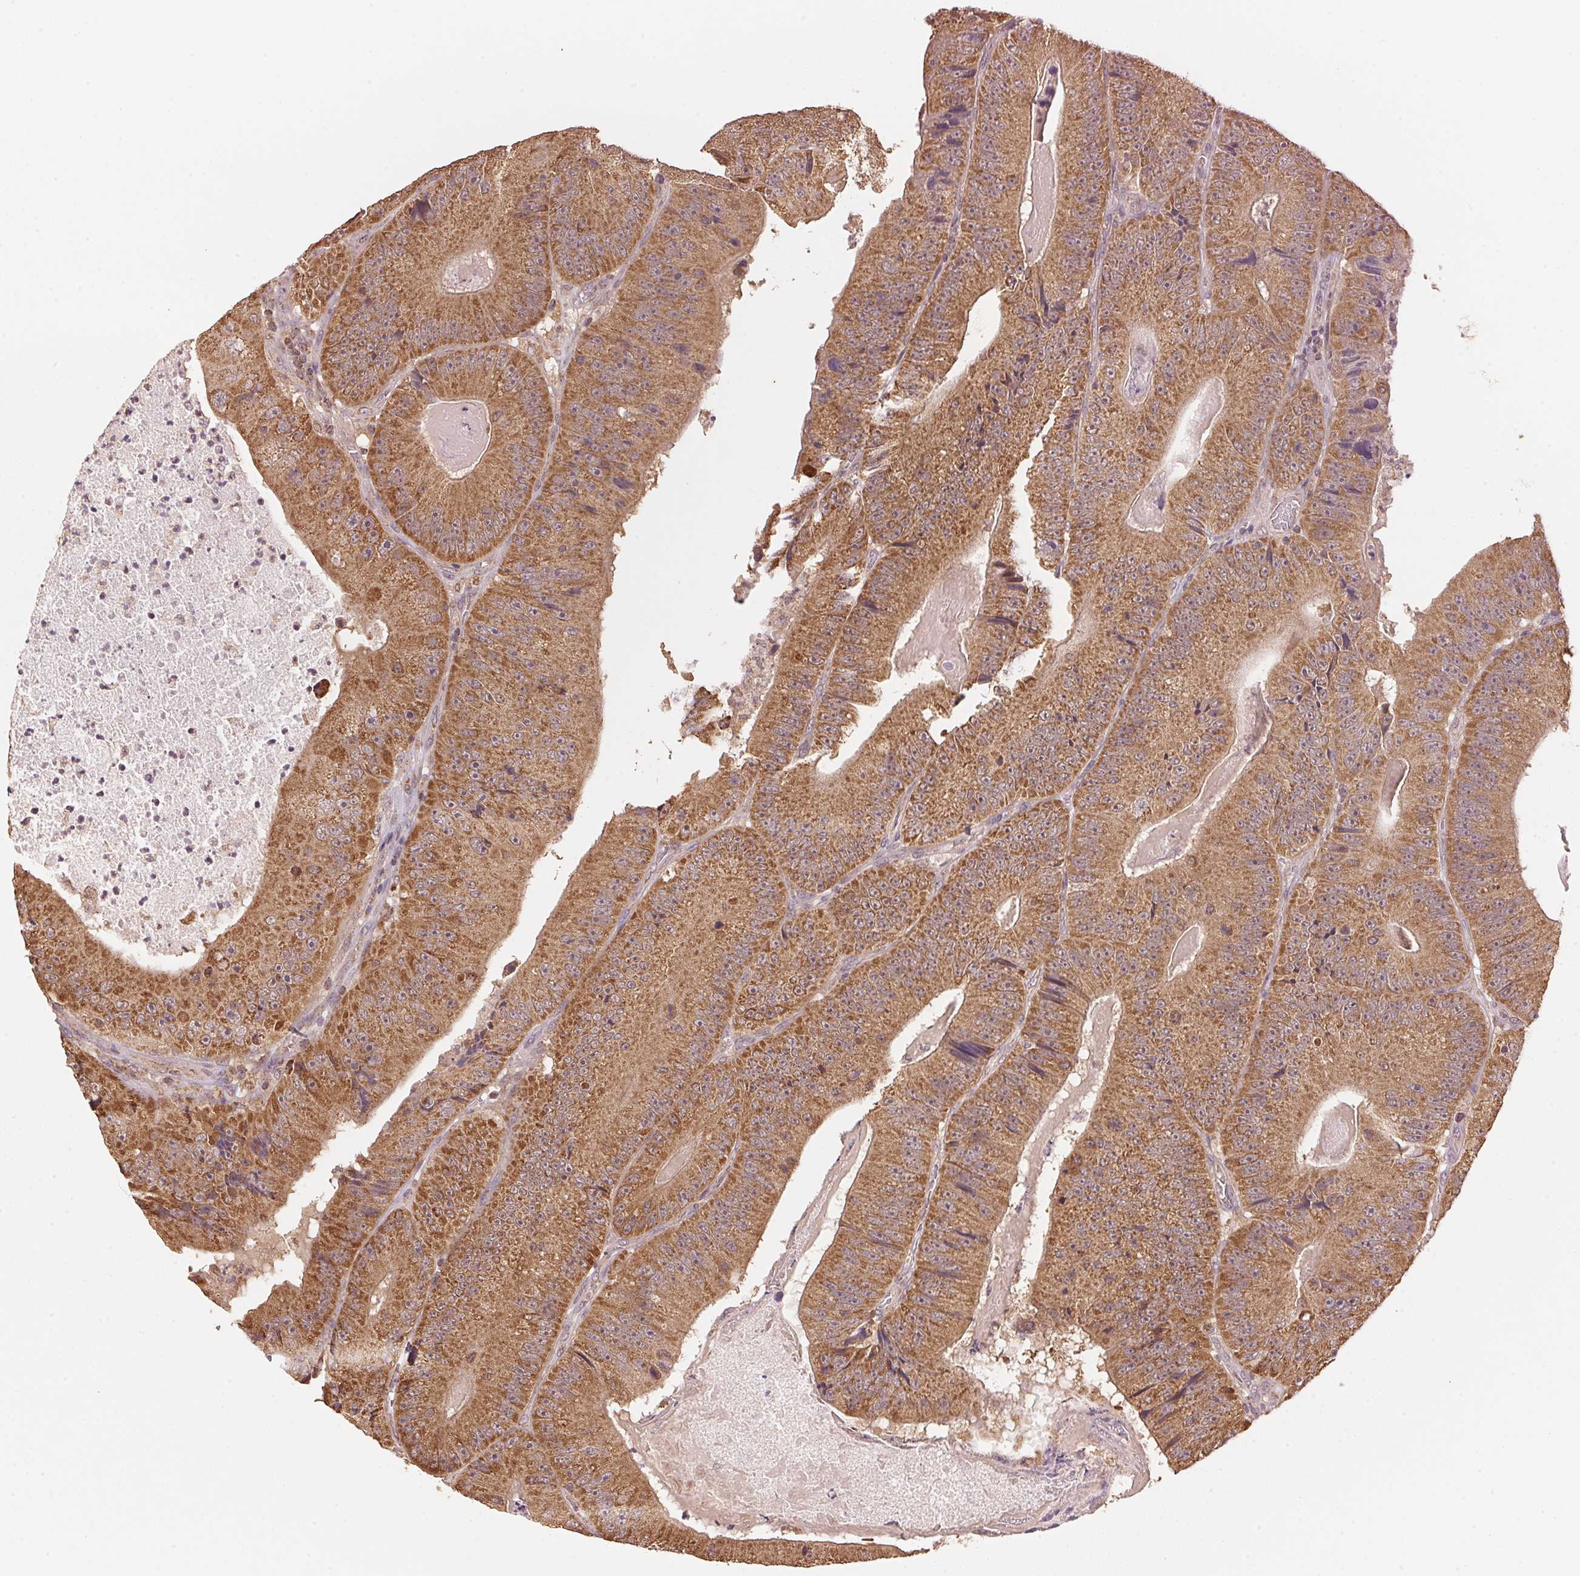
{"staining": {"intensity": "moderate", "quantity": ">75%", "location": "cytoplasmic/membranous"}, "tissue": "colorectal cancer", "cell_type": "Tumor cells", "image_type": "cancer", "snomed": [{"axis": "morphology", "description": "Adenocarcinoma, NOS"}, {"axis": "topography", "description": "Colon"}], "caption": "Adenocarcinoma (colorectal) stained with DAB (3,3'-diaminobenzidine) immunohistochemistry (IHC) reveals medium levels of moderate cytoplasmic/membranous expression in approximately >75% of tumor cells. (Stains: DAB (3,3'-diaminobenzidine) in brown, nuclei in blue, Microscopy: brightfield microscopy at high magnification).", "gene": "ARHGAP6", "patient": {"sex": "female", "age": 86}}